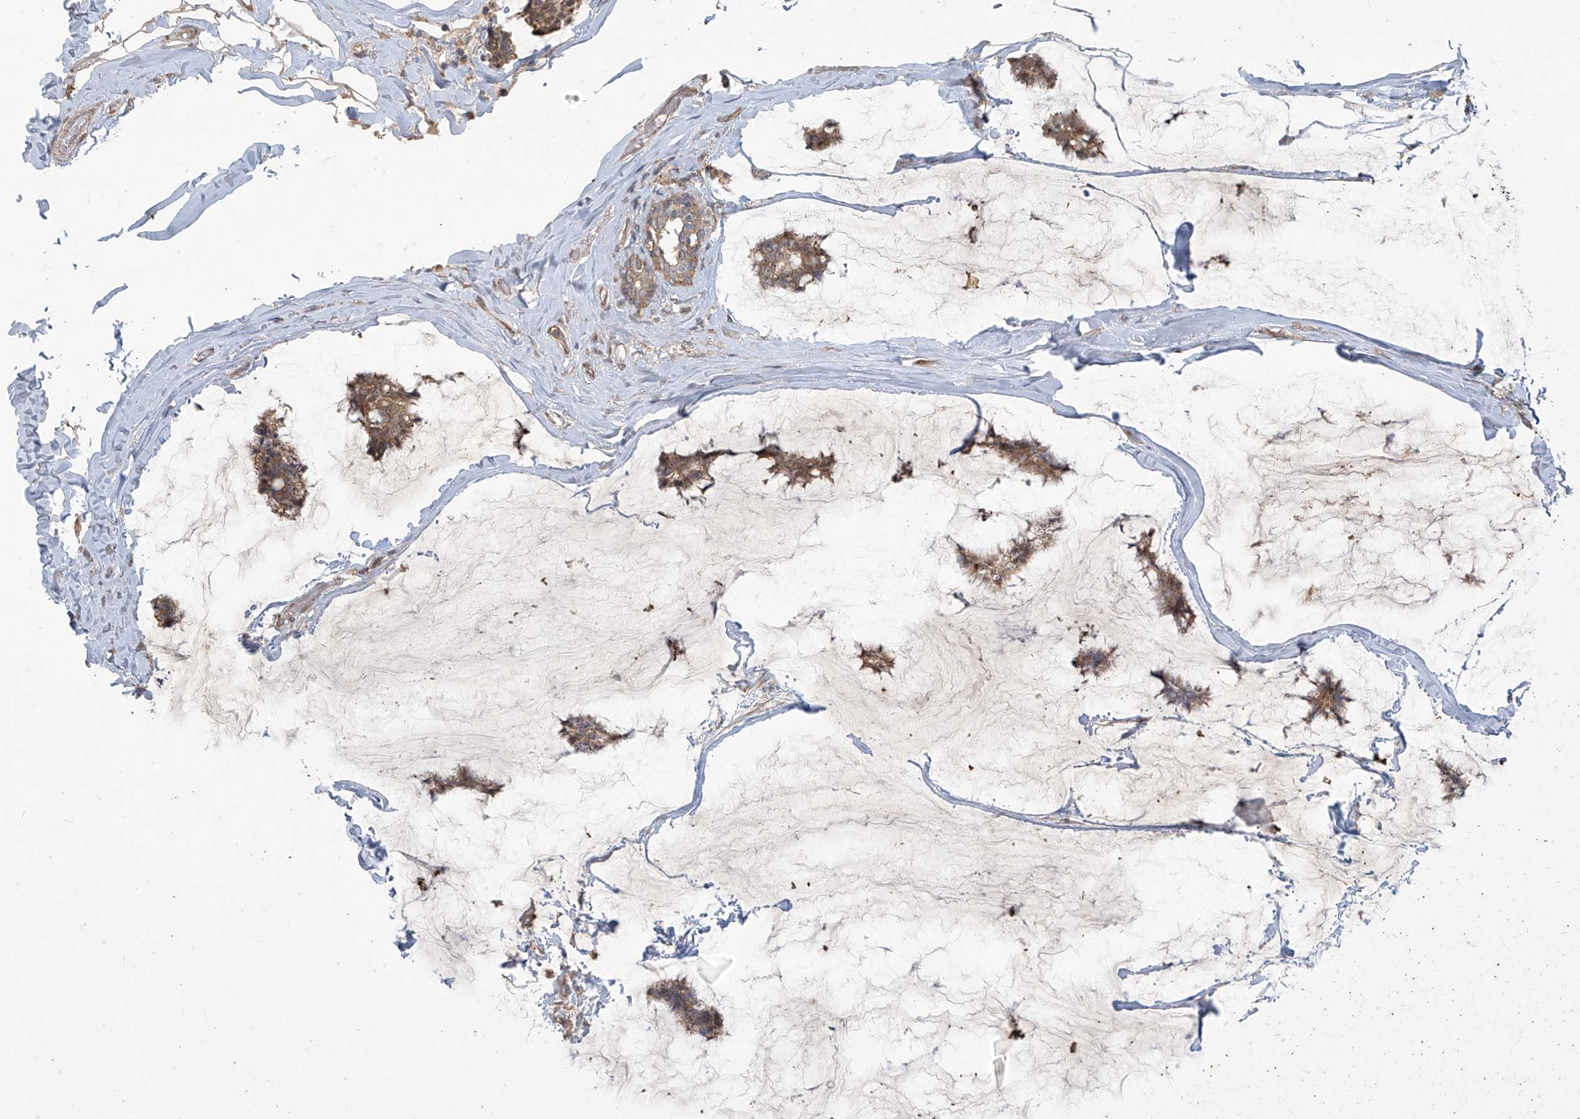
{"staining": {"intensity": "moderate", "quantity": ">75%", "location": "cytoplasmic/membranous"}, "tissue": "breast cancer", "cell_type": "Tumor cells", "image_type": "cancer", "snomed": [{"axis": "morphology", "description": "Duct carcinoma"}, {"axis": "topography", "description": "Breast"}], "caption": "IHC (DAB) staining of breast intraductal carcinoma shows moderate cytoplasmic/membranous protein staining in approximately >75% of tumor cells.", "gene": "KATNIP", "patient": {"sex": "female", "age": 93}}